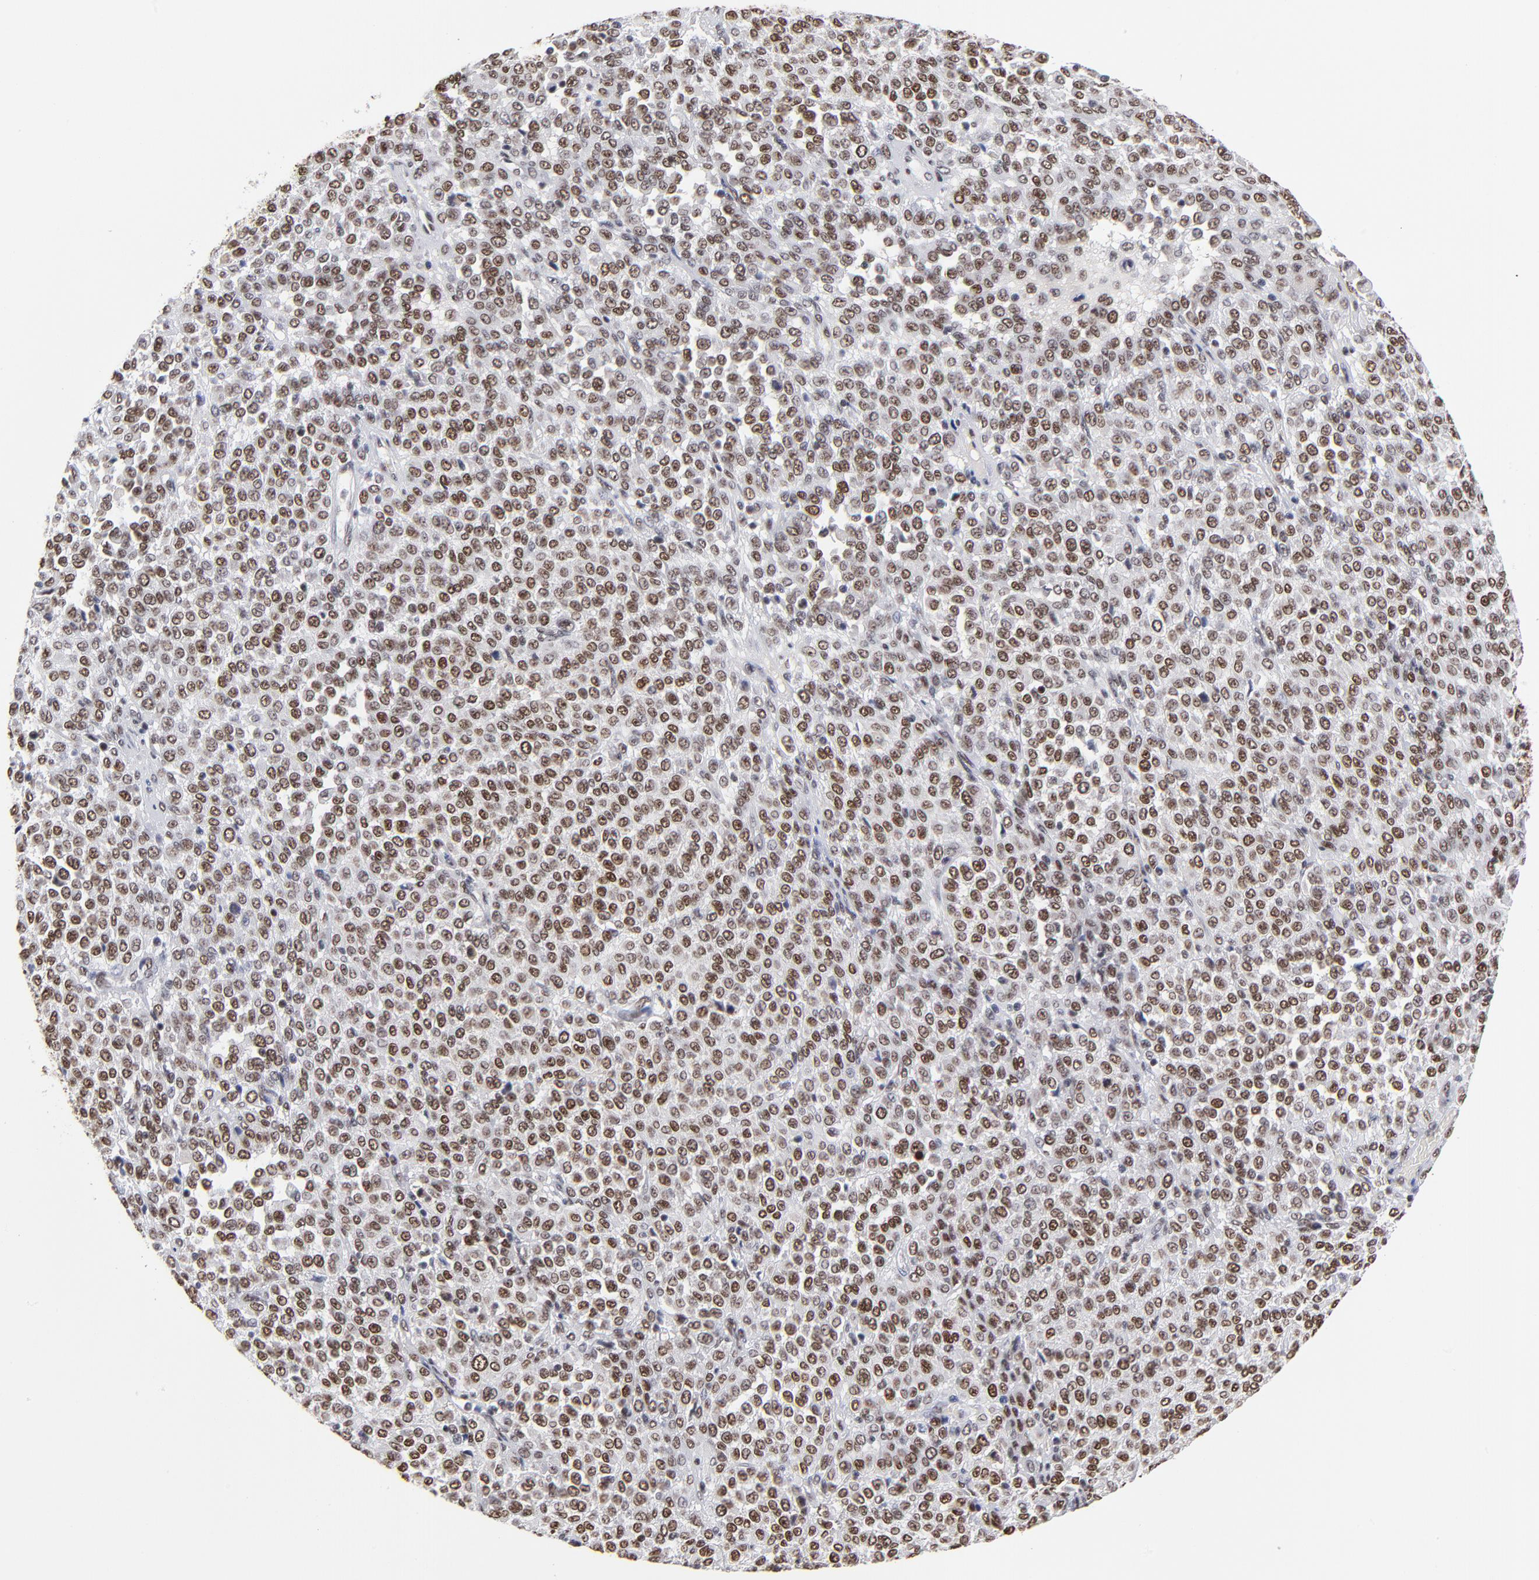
{"staining": {"intensity": "moderate", "quantity": ">75%", "location": "nuclear"}, "tissue": "melanoma", "cell_type": "Tumor cells", "image_type": "cancer", "snomed": [{"axis": "morphology", "description": "Malignant melanoma, Metastatic site"}, {"axis": "topography", "description": "Pancreas"}], "caption": "High-power microscopy captured an immunohistochemistry (IHC) image of melanoma, revealing moderate nuclear positivity in approximately >75% of tumor cells.", "gene": "ZMYM3", "patient": {"sex": "female", "age": 30}}